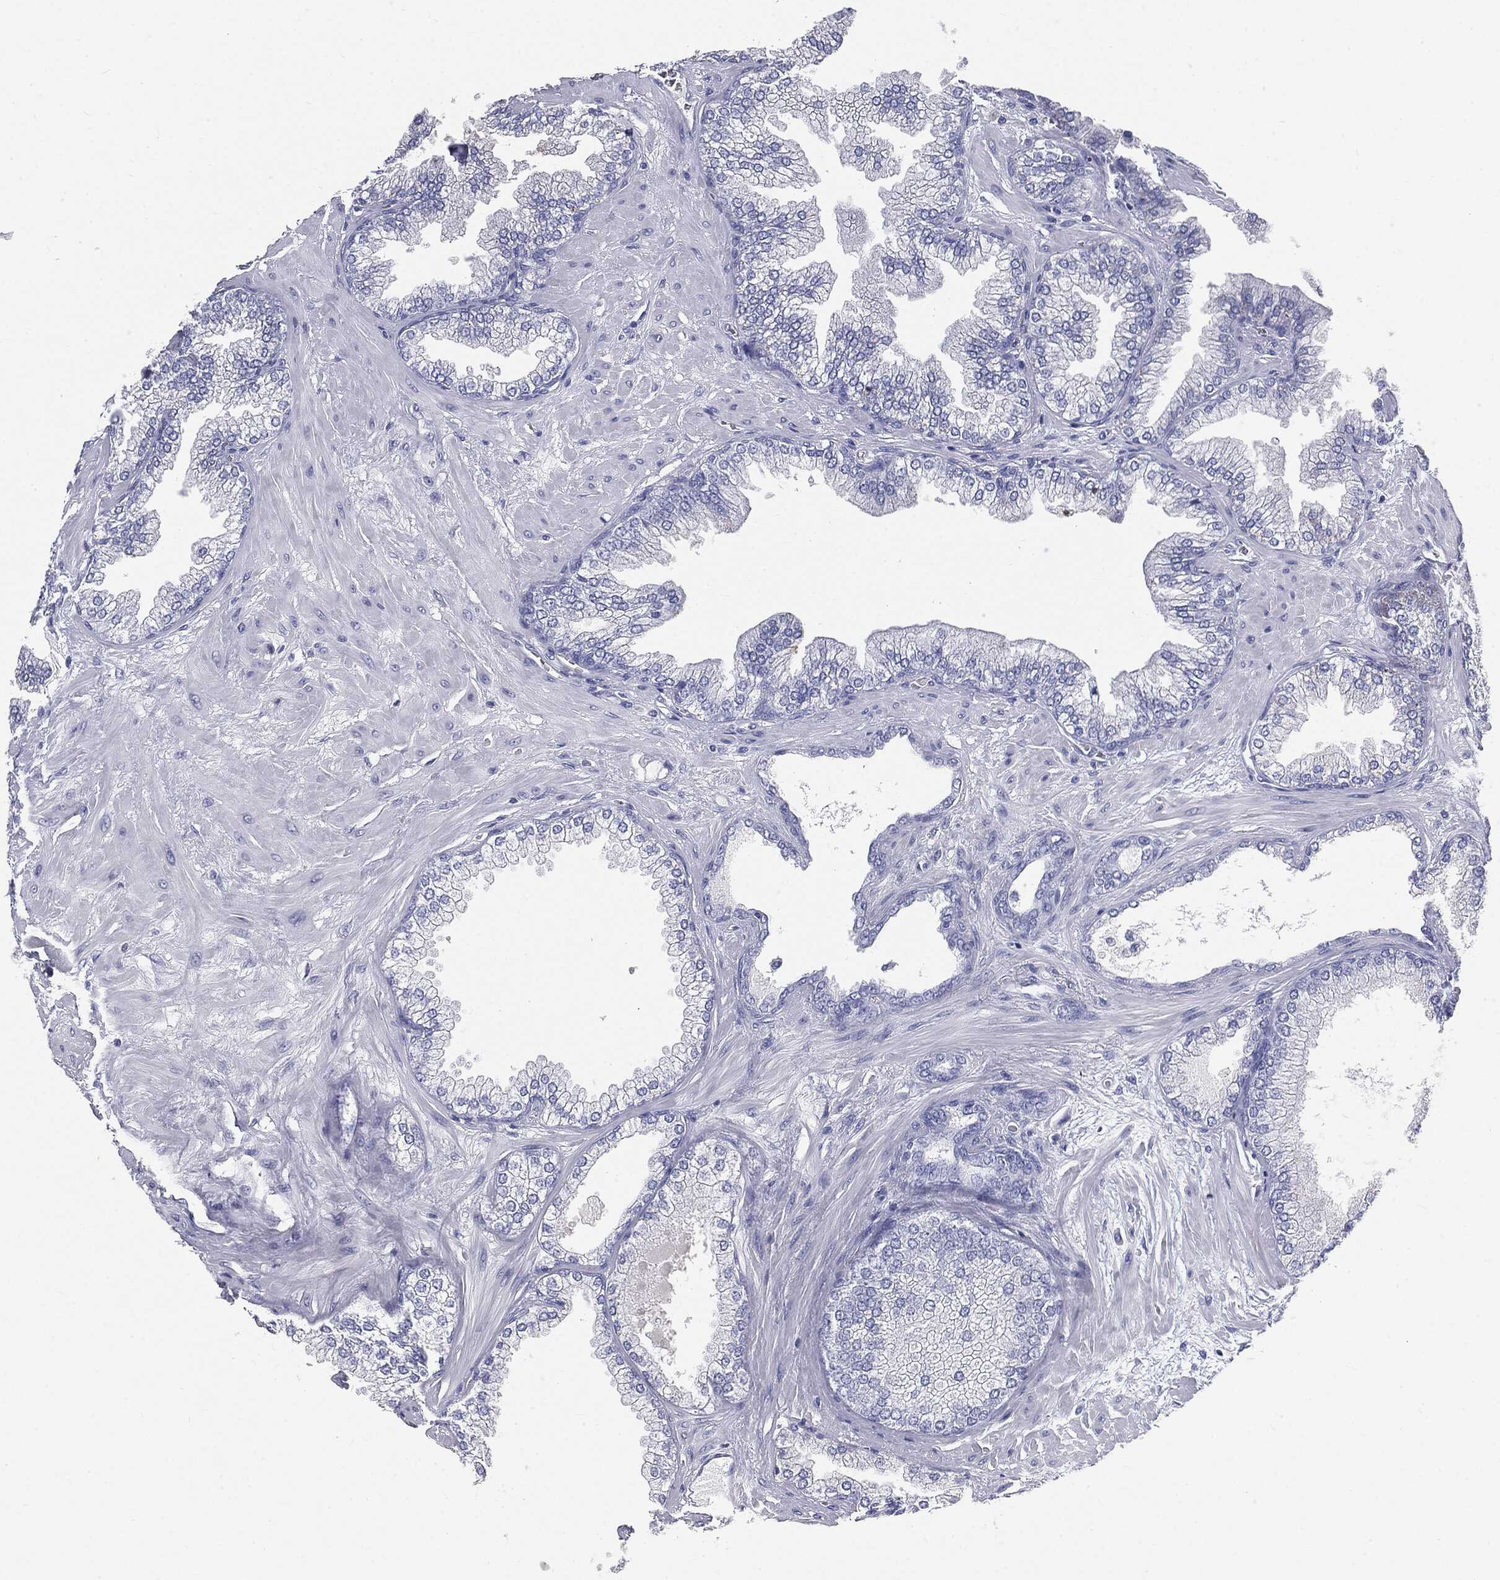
{"staining": {"intensity": "negative", "quantity": "none", "location": "none"}, "tissue": "prostate cancer", "cell_type": "Tumor cells", "image_type": "cancer", "snomed": [{"axis": "morphology", "description": "Adenocarcinoma, Low grade"}, {"axis": "topography", "description": "Prostate"}], "caption": "IHC image of human prostate cancer (adenocarcinoma (low-grade)) stained for a protein (brown), which demonstrates no positivity in tumor cells.", "gene": "CUZD1", "patient": {"sex": "male", "age": 72}}